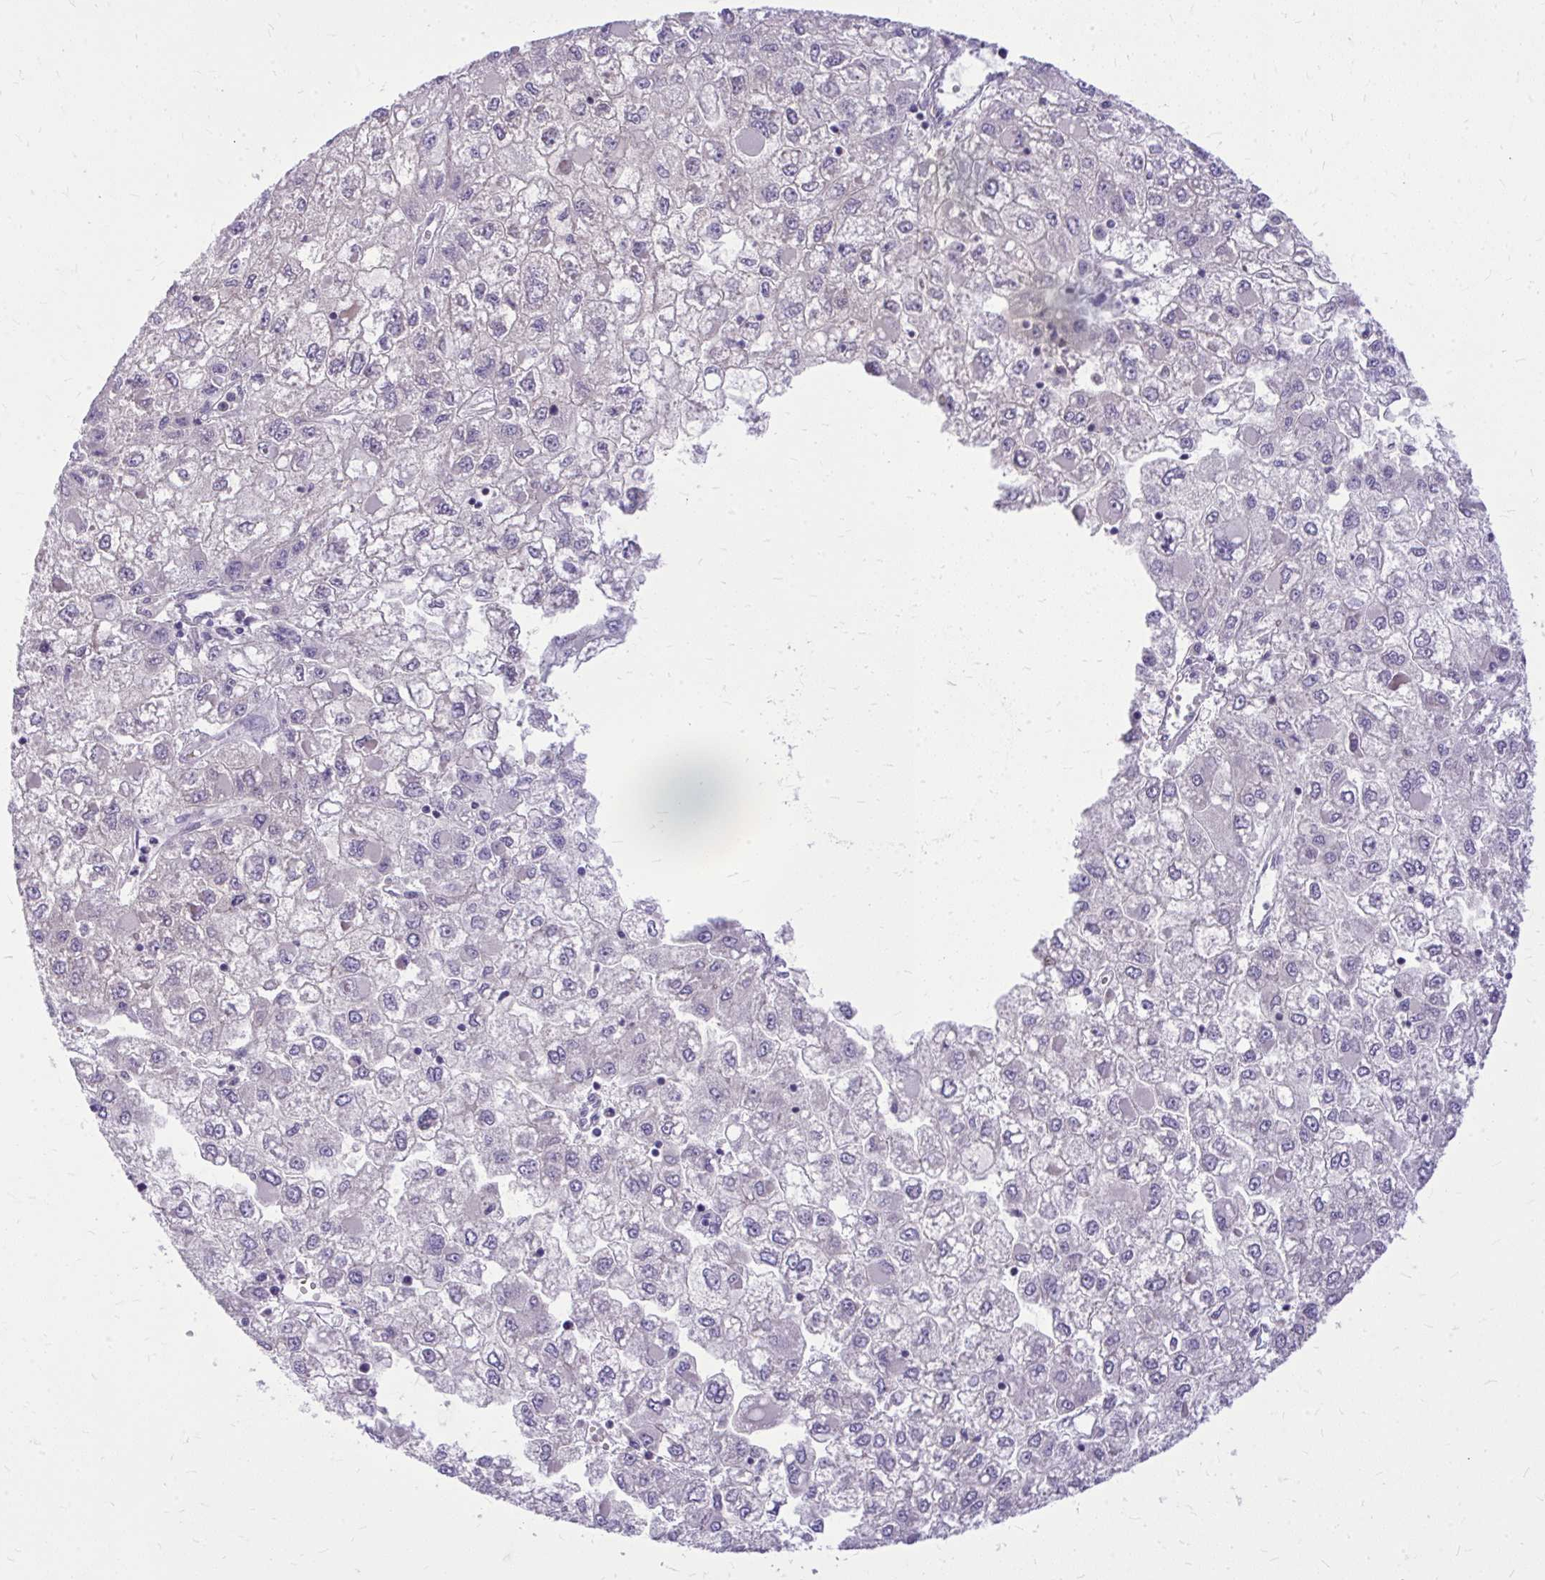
{"staining": {"intensity": "negative", "quantity": "none", "location": "none"}, "tissue": "liver cancer", "cell_type": "Tumor cells", "image_type": "cancer", "snomed": [{"axis": "morphology", "description": "Carcinoma, Hepatocellular, NOS"}, {"axis": "topography", "description": "Liver"}], "caption": "The image demonstrates no staining of tumor cells in hepatocellular carcinoma (liver).", "gene": "DPY19L1", "patient": {"sex": "male", "age": 40}}